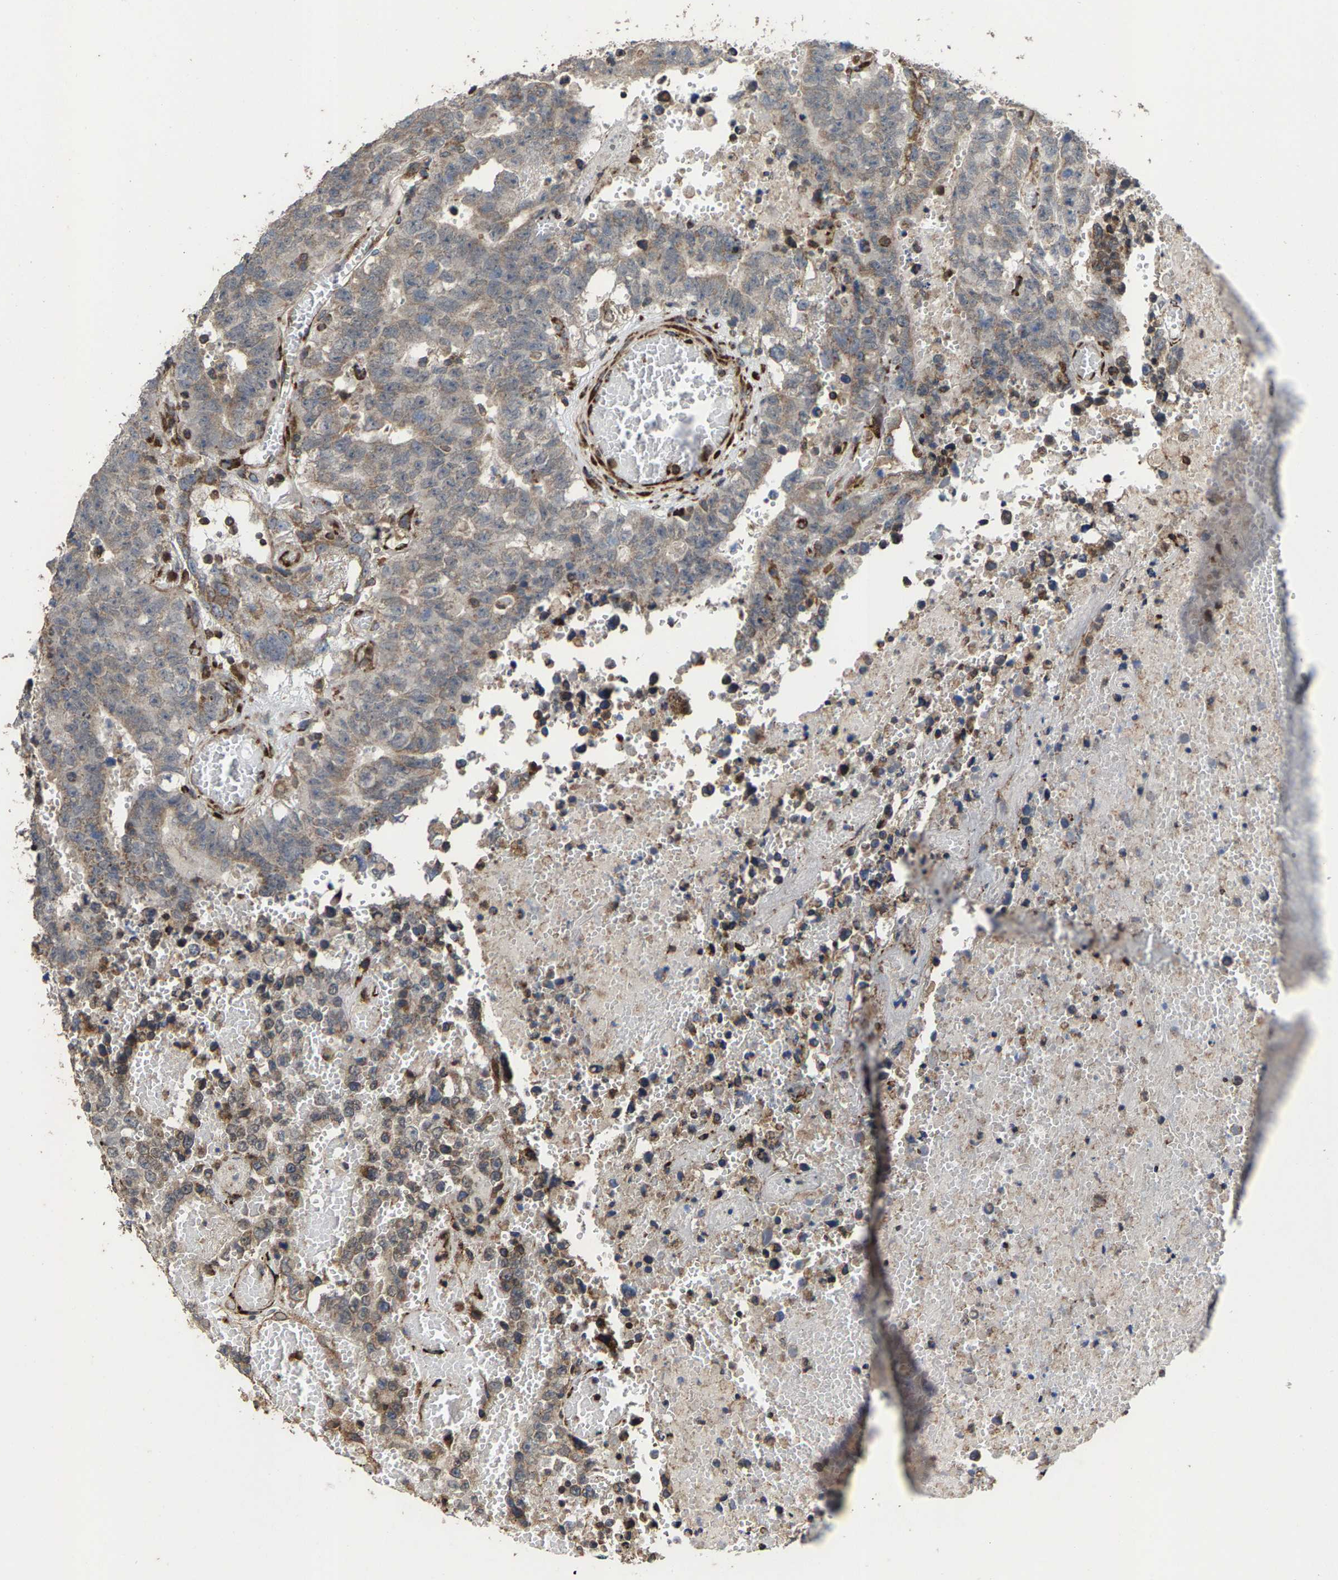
{"staining": {"intensity": "weak", "quantity": "<25%", "location": "cytoplasmic/membranous"}, "tissue": "testis cancer", "cell_type": "Tumor cells", "image_type": "cancer", "snomed": [{"axis": "morphology", "description": "Carcinoma, Embryonal, NOS"}, {"axis": "topography", "description": "Testis"}], "caption": "This is an IHC photomicrograph of human testis cancer (embryonal carcinoma). There is no staining in tumor cells.", "gene": "FGD3", "patient": {"sex": "male", "age": 25}}